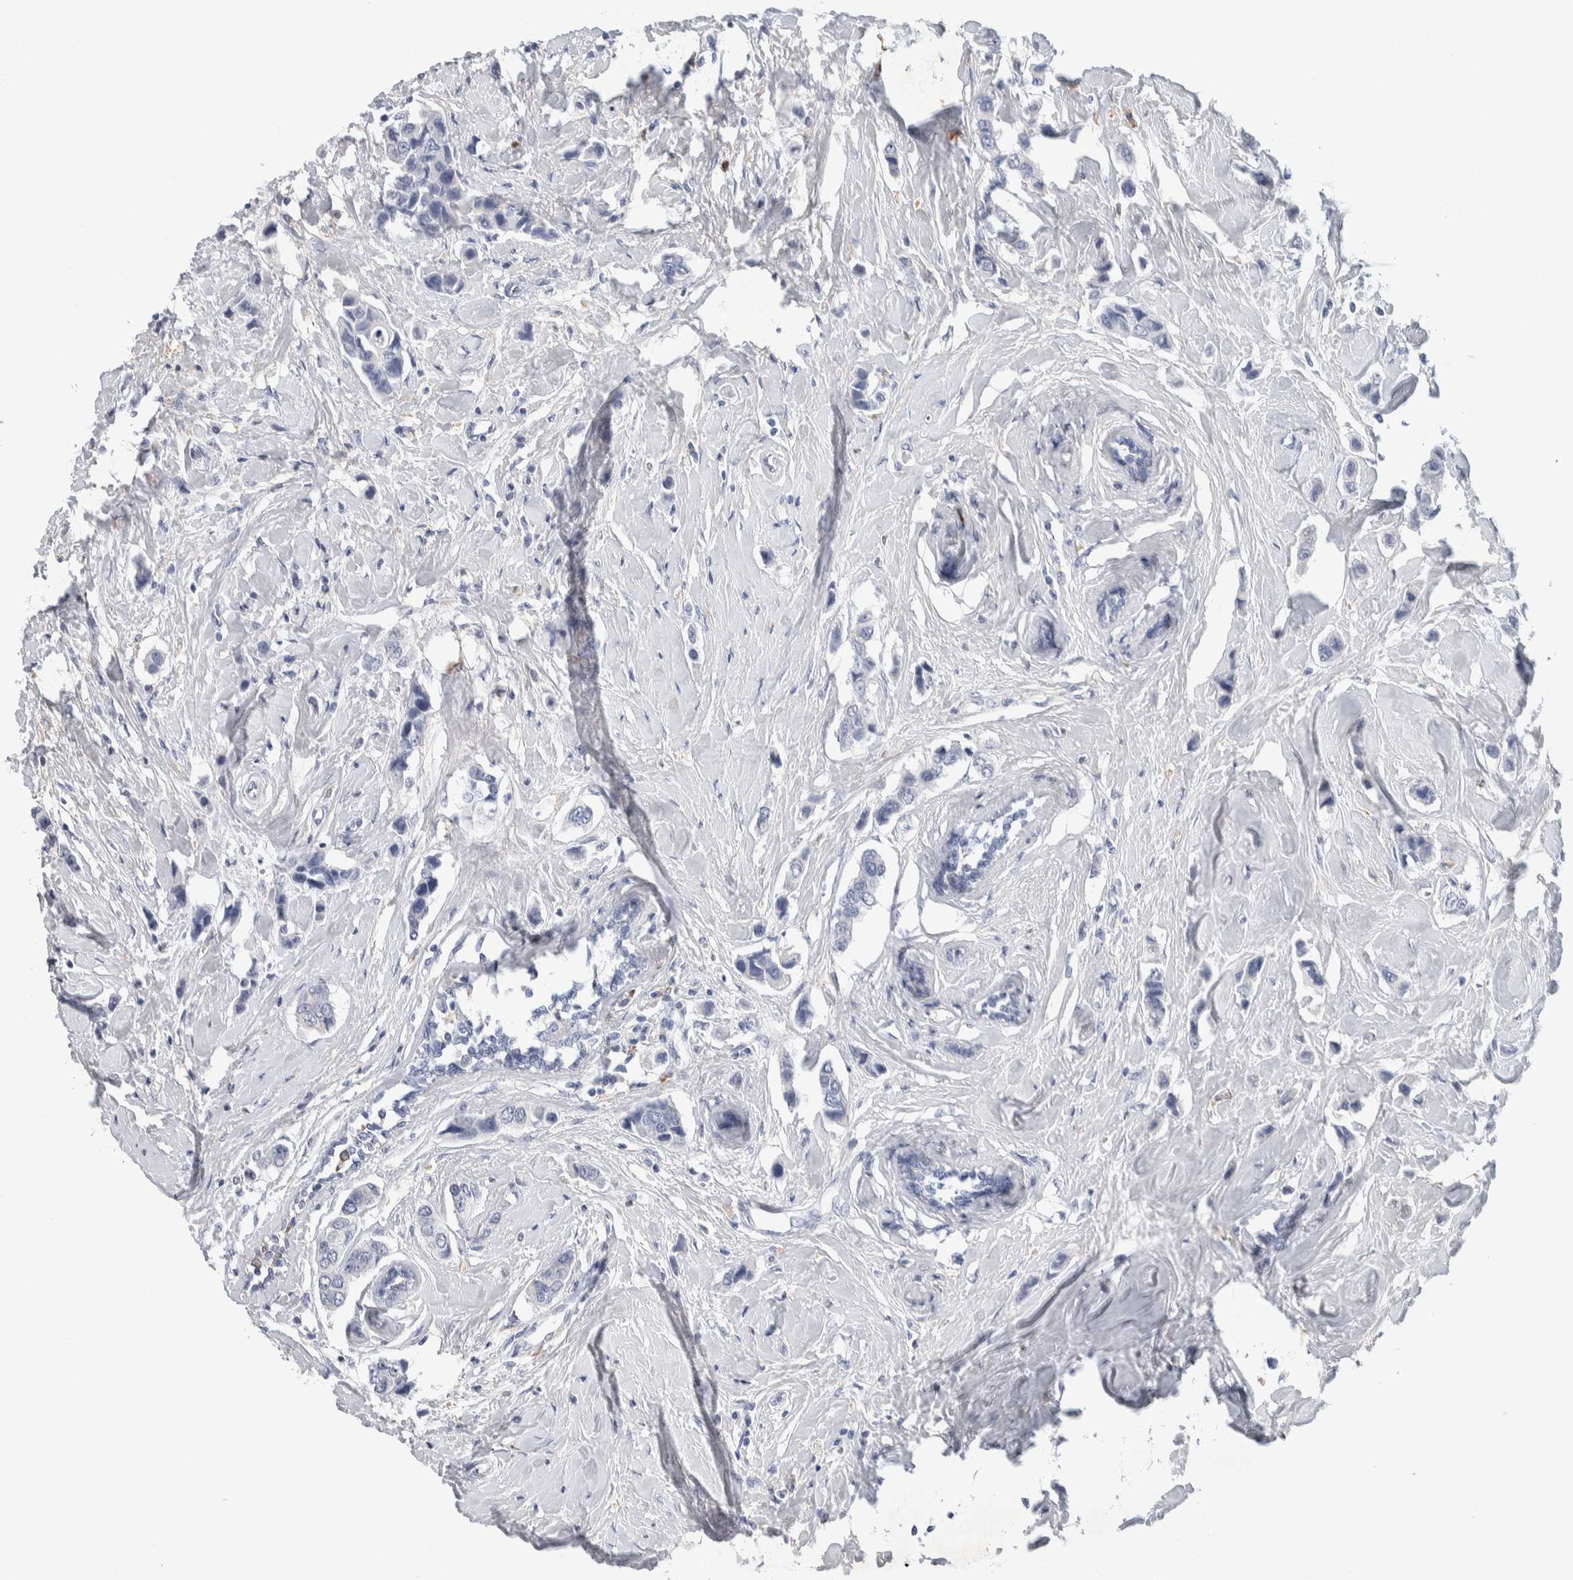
{"staining": {"intensity": "negative", "quantity": "none", "location": "none"}, "tissue": "breast cancer", "cell_type": "Tumor cells", "image_type": "cancer", "snomed": [{"axis": "morphology", "description": "Normal tissue, NOS"}, {"axis": "morphology", "description": "Duct carcinoma"}, {"axis": "topography", "description": "Breast"}], "caption": "DAB immunohistochemical staining of human invasive ductal carcinoma (breast) displays no significant positivity in tumor cells. (Stains: DAB IHC with hematoxylin counter stain, Microscopy: brightfield microscopy at high magnification).", "gene": "NCF2", "patient": {"sex": "female", "age": 50}}